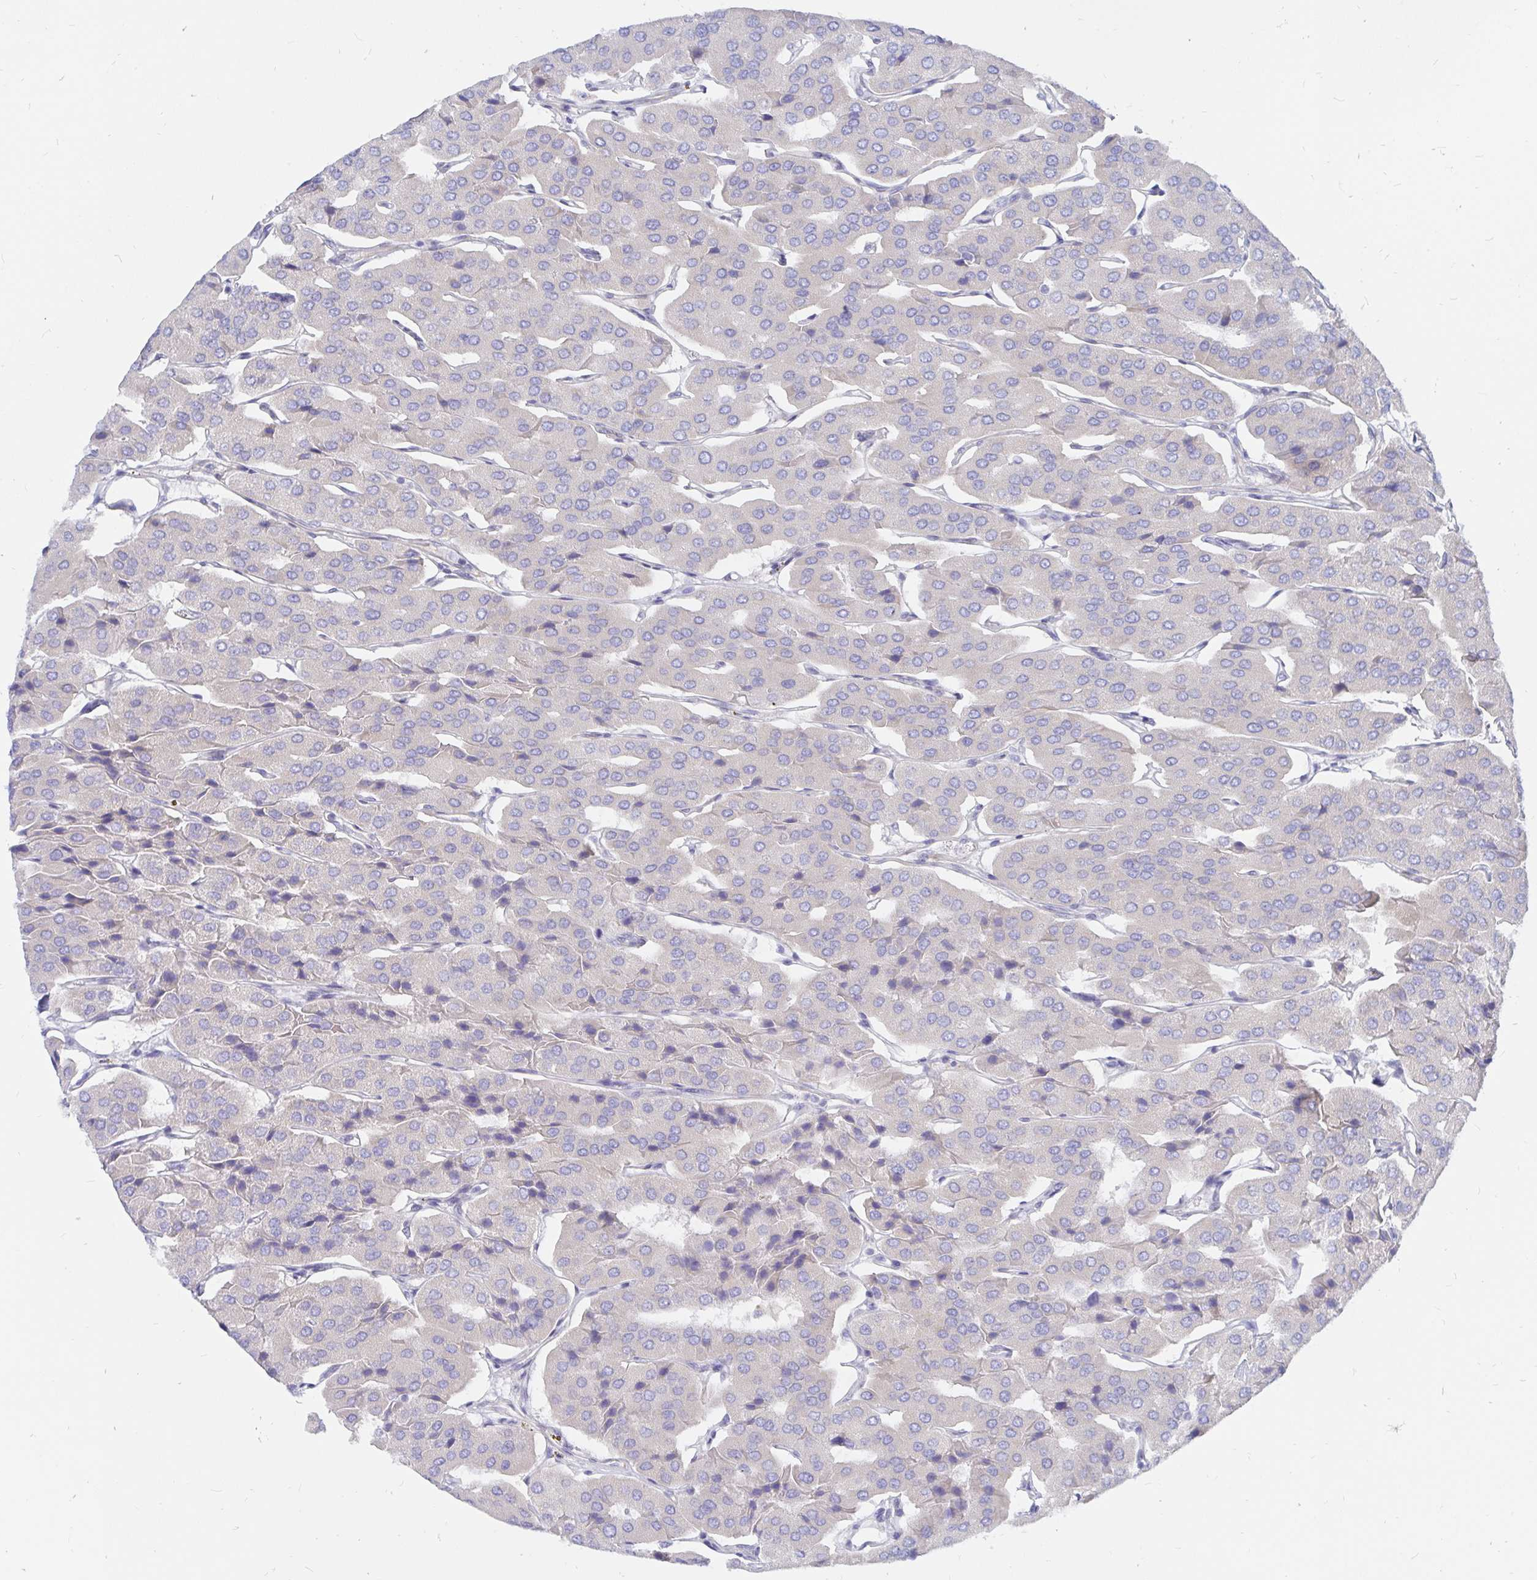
{"staining": {"intensity": "negative", "quantity": "none", "location": "none"}, "tissue": "parathyroid gland", "cell_type": "Glandular cells", "image_type": "normal", "snomed": [{"axis": "morphology", "description": "Normal tissue, NOS"}, {"axis": "morphology", "description": "Adenoma, NOS"}, {"axis": "topography", "description": "Parathyroid gland"}], "caption": "There is no significant positivity in glandular cells of parathyroid gland. (Brightfield microscopy of DAB (3,3'-diaminobenzidine) immunohistochemistry at high magnification).", "gene": "COX16", "patient": {"sex": "female", "age": 86}}